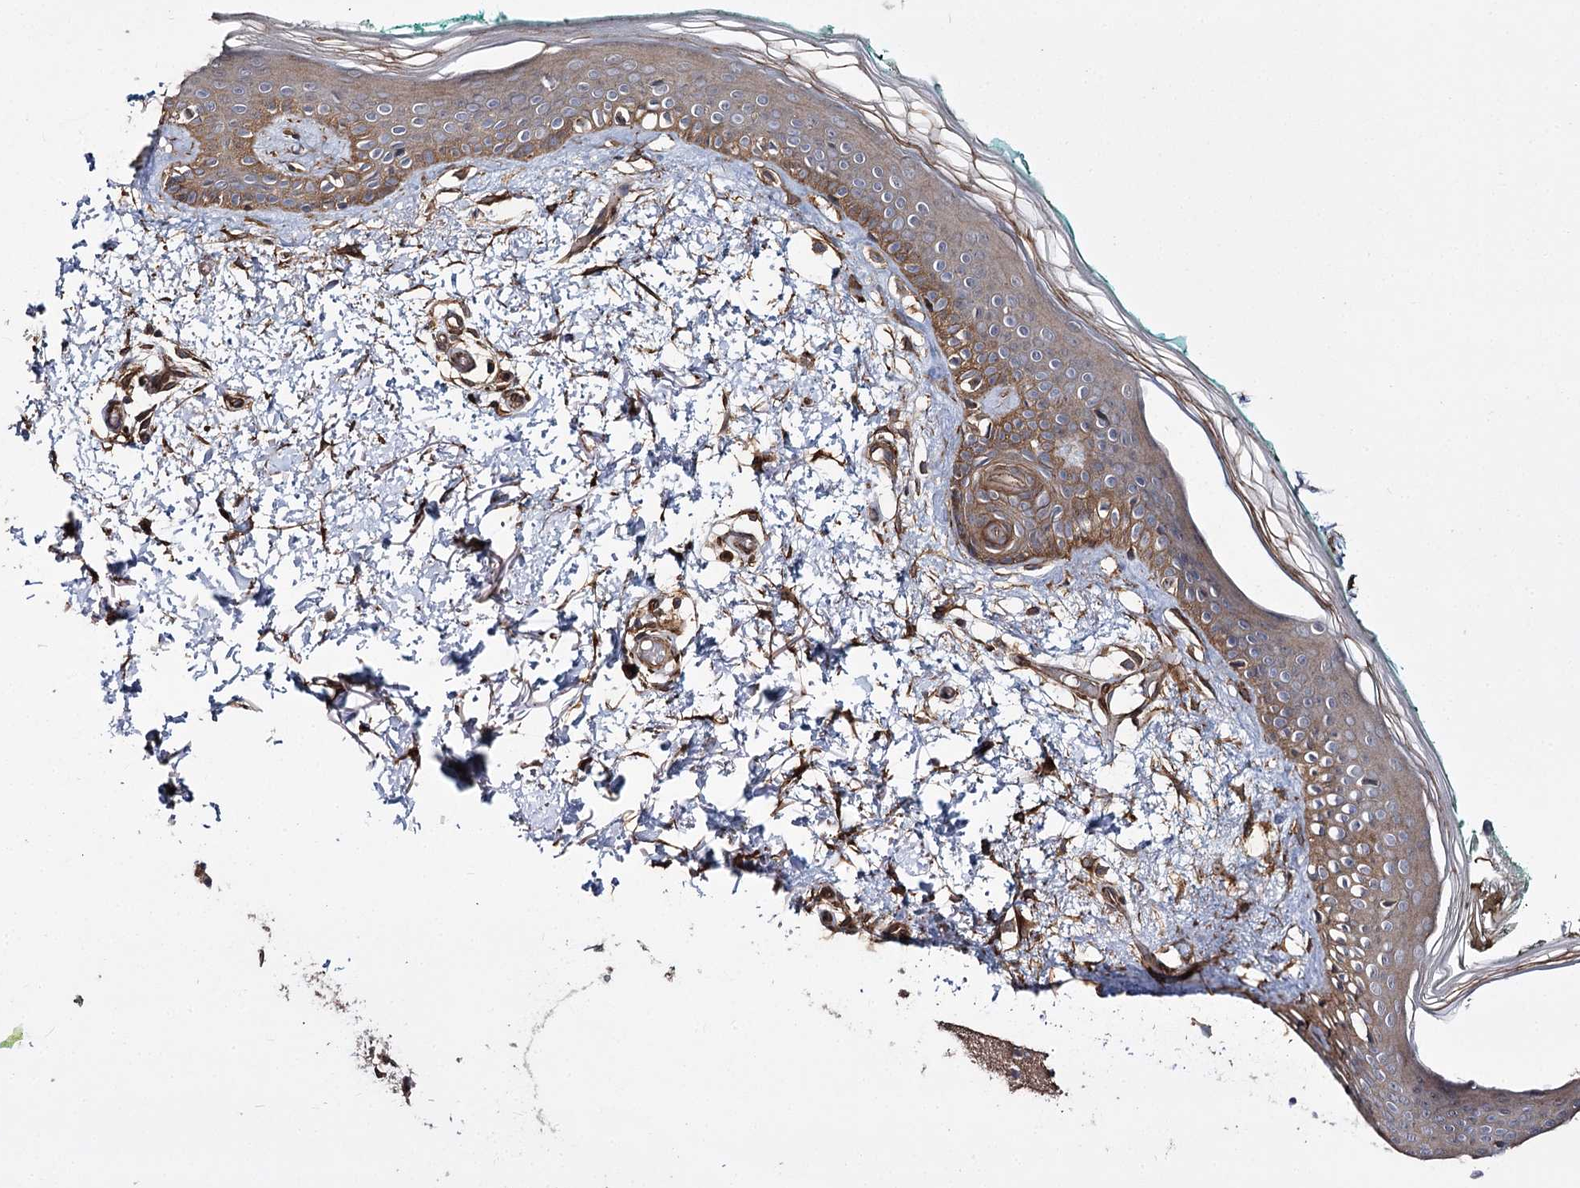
{"staining": {"intensity": "moderate", "quantity": ">75%", "location": "cytoplasmic/membranous"}, "tissue": "skin", "cell_type": "Fibroblasts", "image_type": "normal", "snomed": [{"axis": "morphology", "description": "Normal tissue, NOS"}, {"axis": "topography", "description": "Skin"}], "caption": "Immunohistochemical staining of normal skin displays medium levels of moderate cytoplasmic/membranous positivity in approximately >75% of fibroblasts.", "gene": "MYO1C", "patient": {"sex": "male", "age": 62}}